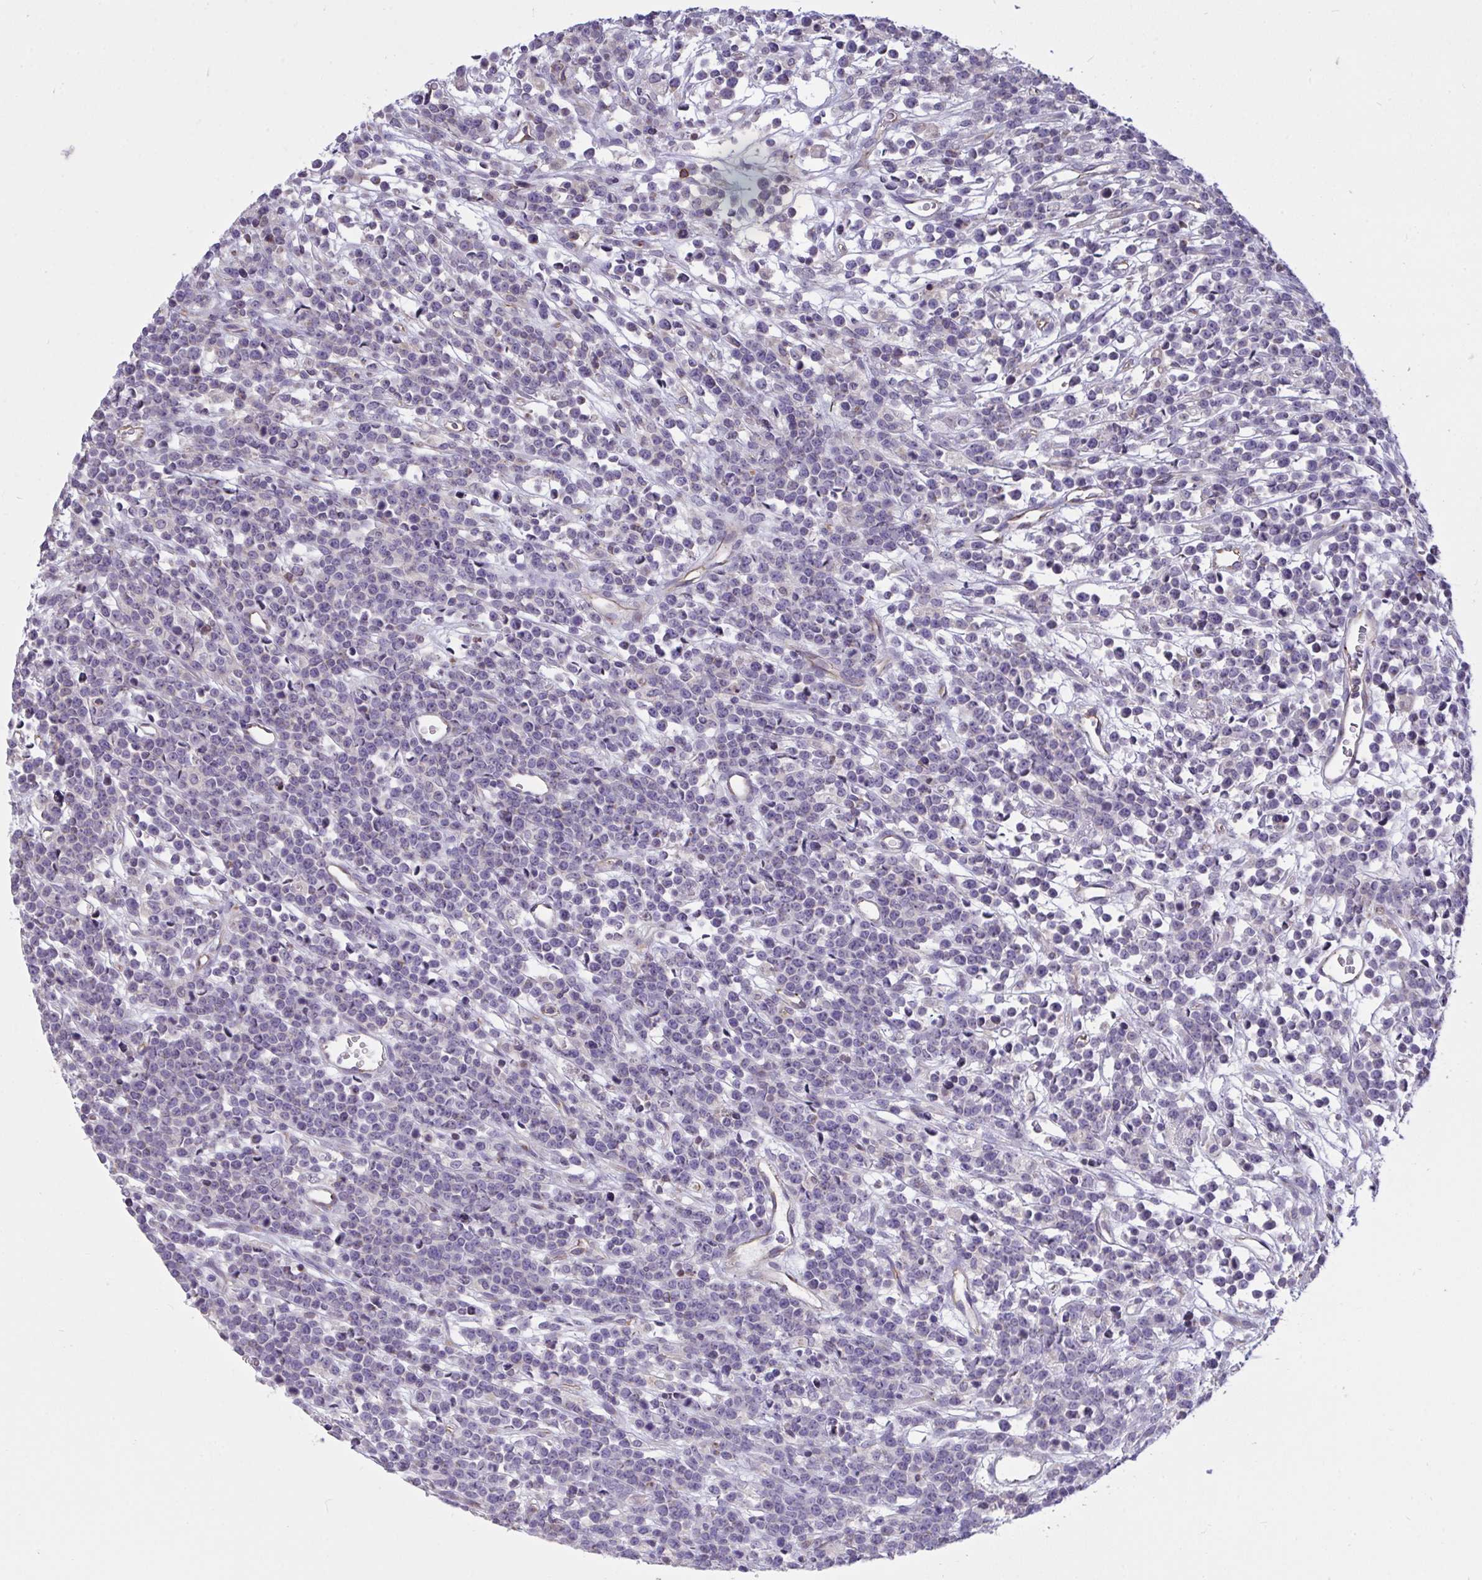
{"staining": {"intensity": "negative", "quantity": "none", "location": "none"}, "tissue": "lymphoma", "cell_type": "Tumor cells", "image_type": "cancer", "snomed": [{"axis": "morphology", "description": "Malignant lymphoma, non-Hodgkin's type, High grade"}, {"axis": "topography", "description": "Ovary"}], "caption": "Tumor cells show no significant protein staining in lymphoma.", "gene": "SEMA6B", "patient": {"sex": "female", "age": 56}}